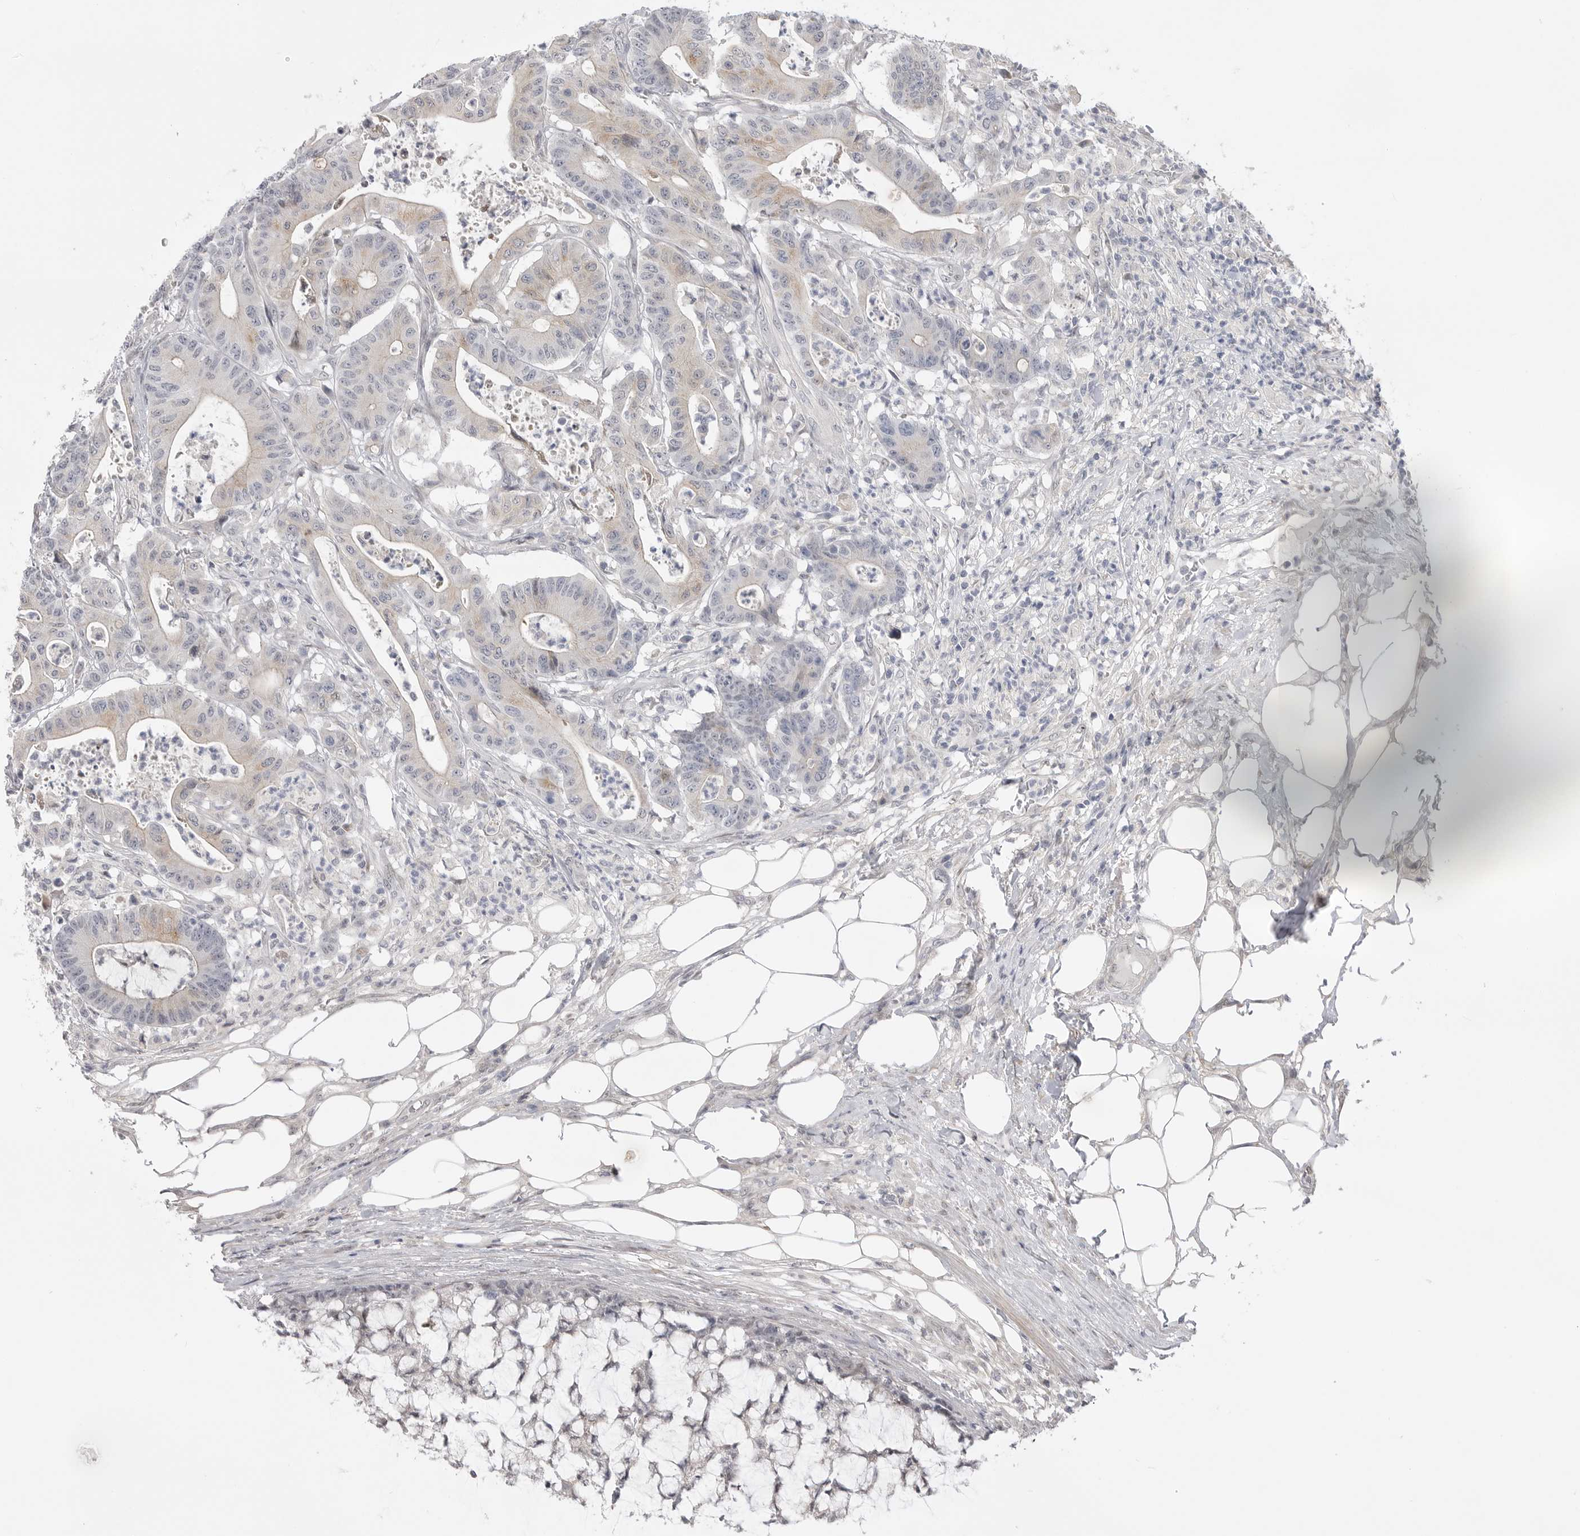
{"staining": {"intensity": "weak", "quantity": "<25%", "location": "cytoplasmic/membranous"}, "tissue": "colorectal cancer", "cell_type": "Tumor cells", "image_type": "cancer", "snomed": [{"axis": "morphology", "description": "Adenocarcinoma, NOS"}, {"axis": "topography", "description": "Colon"}], "caption": "Immunohistochemistry (IHC) photomicrograph of colorectal adenocarcinoma stained for a protein (brown), which demonstrates no staining in tumor cells. (DAB immunohistochemistry (IHC) with hematoxylin counter stain).", "gene": "GGT6", "patient": {"sex": "female", "age": 84}}